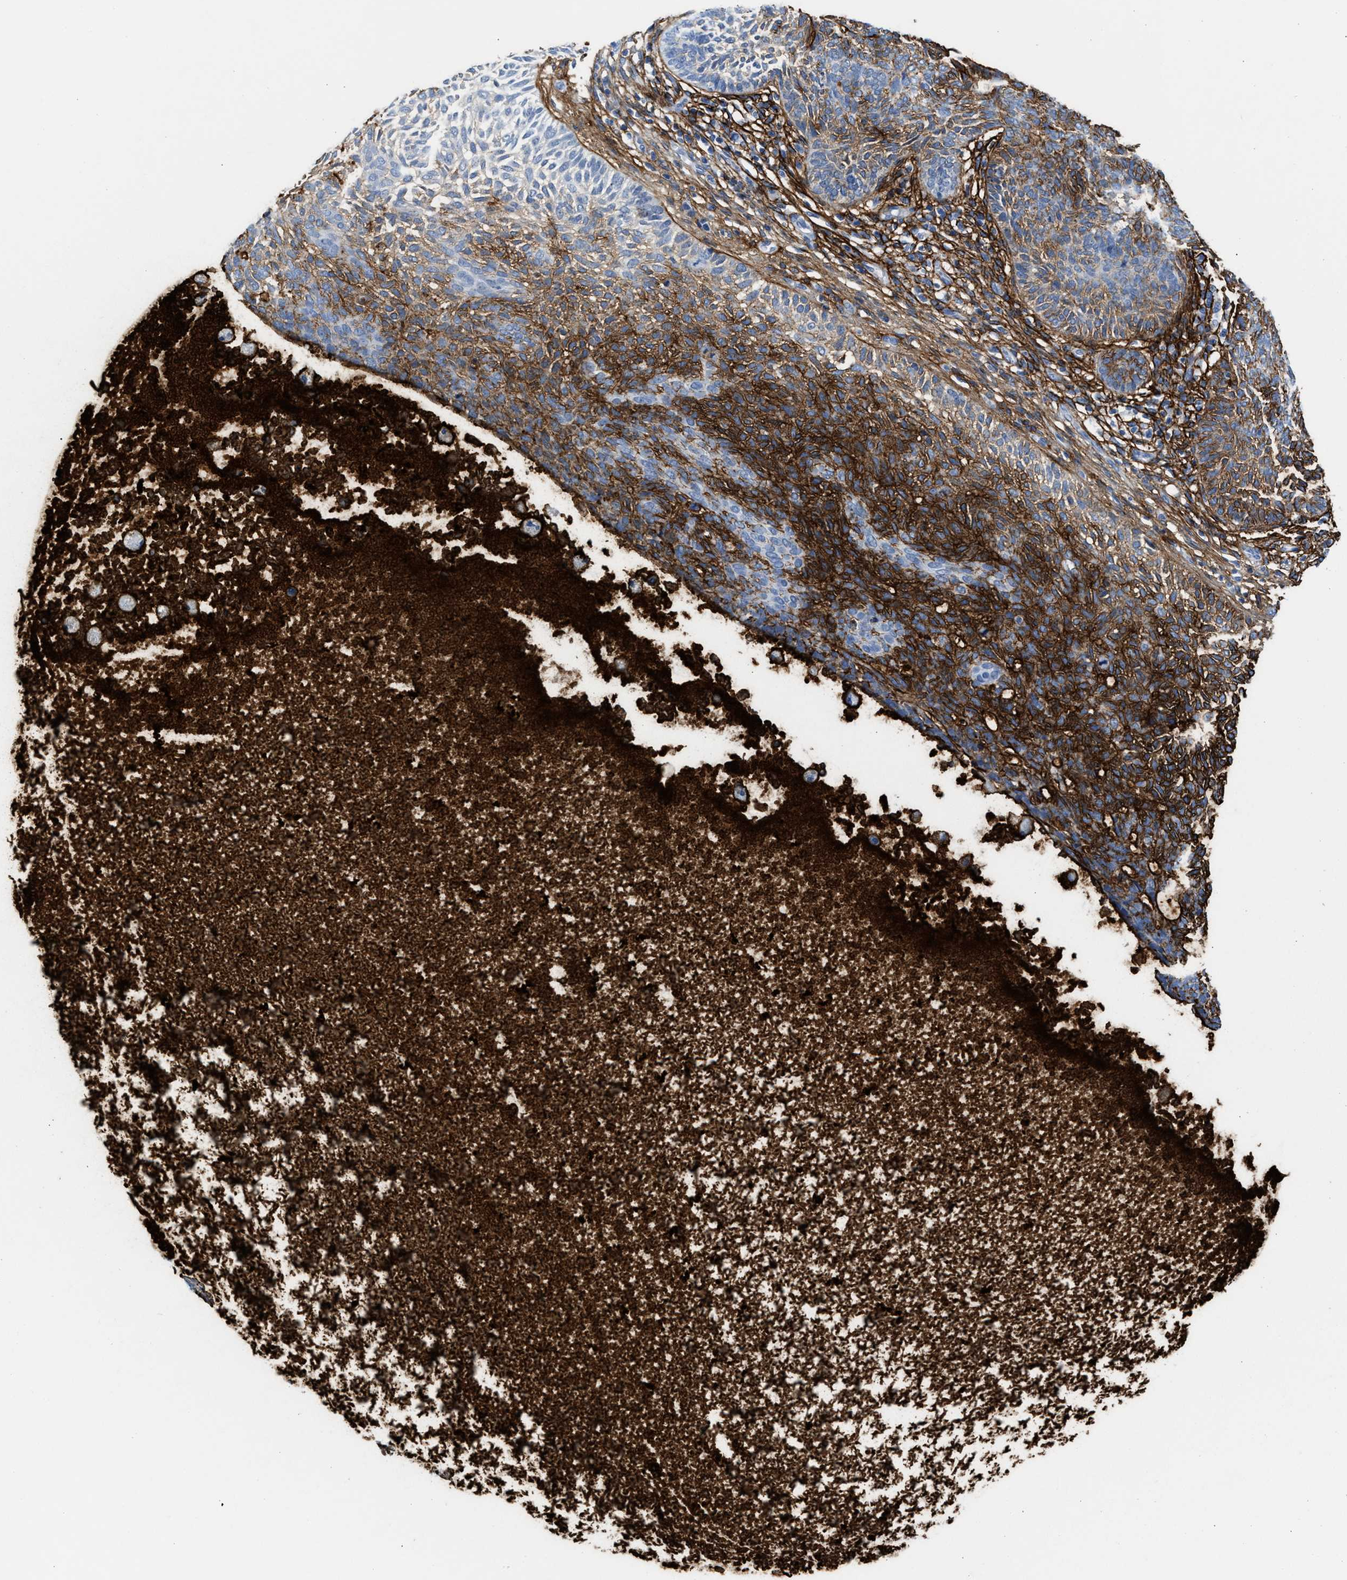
{"staining": {"intensity": "strong", "quantity": ">75%", "location": "cytoplasmic/membranous"}, "tissue": "skin cancer", "cell_type": "Tumor cells", "image_type": "cancer", "snomed": [{"axis": "morphology", "description": "Basal cell carcinoma"}, {"axis": "topography", "description": "Skin"}], "caption": "Basal cell carcinoma (skin) tissue reveals strong cytoplasmic/membranous expression in about >75% of tumor cells", "gene": "TNR", "patient": {"sex": "male", "age": 87}}